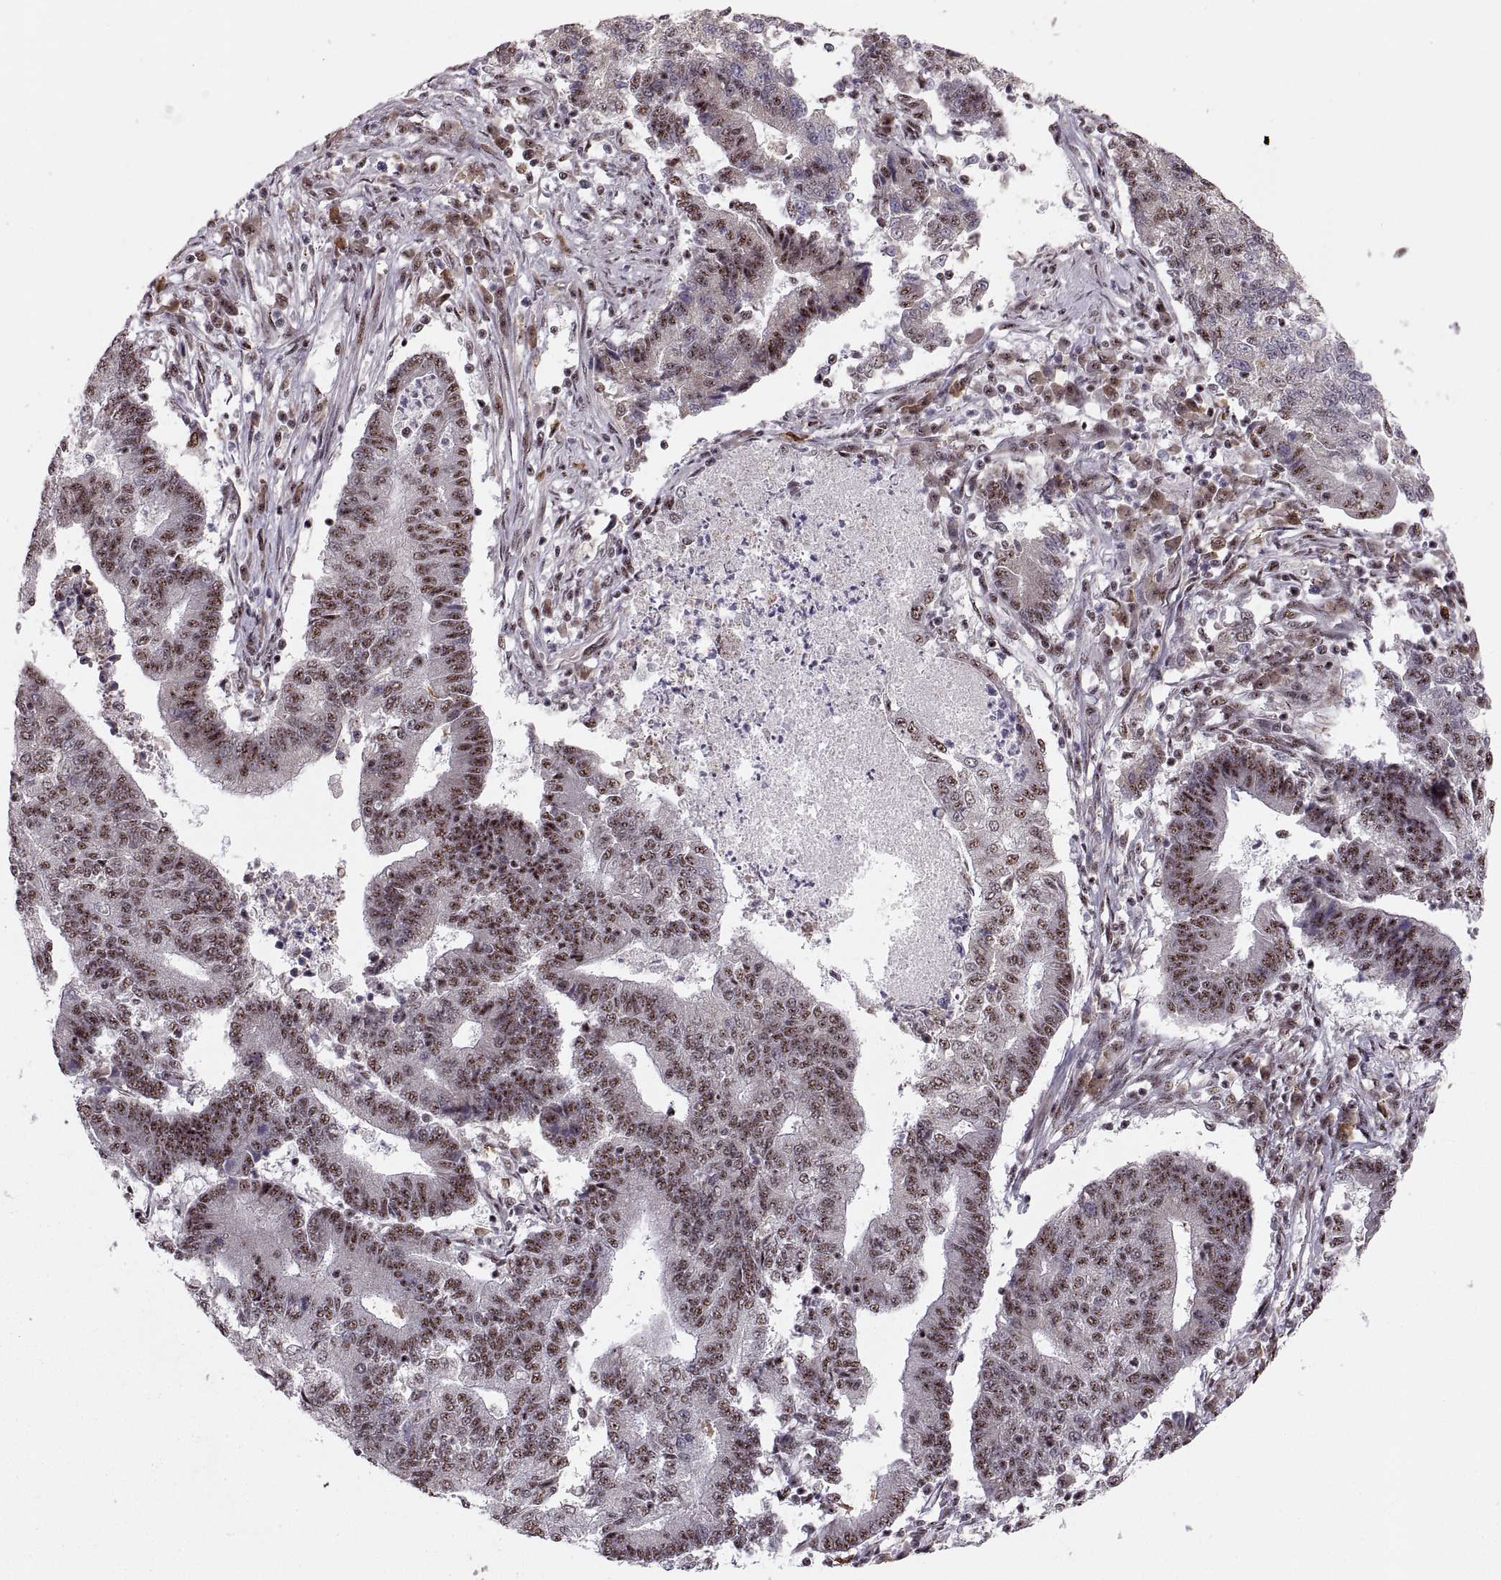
{"staining": {"intensity": "moderate", "quantity": ">75%", "location": "nuclear"}, "tissue": "endometrial cancer", "cell_type": "Tumor cells", "image_type": "cancer", "snomed": [{"axis": "morphology", "description": "Adenocarcinoma, NOS"}, {"axis": "topography", "description": "Uterus"}, {"axis": "topography", "description": "Endometrium"}], "caption": "A micrograph of endometrial cancer stained for a protein displays moderate nuclear brown staining in tumor cells.", "gene": "ZCCHC17", "patient": {"sex": "female", "age": 54}}